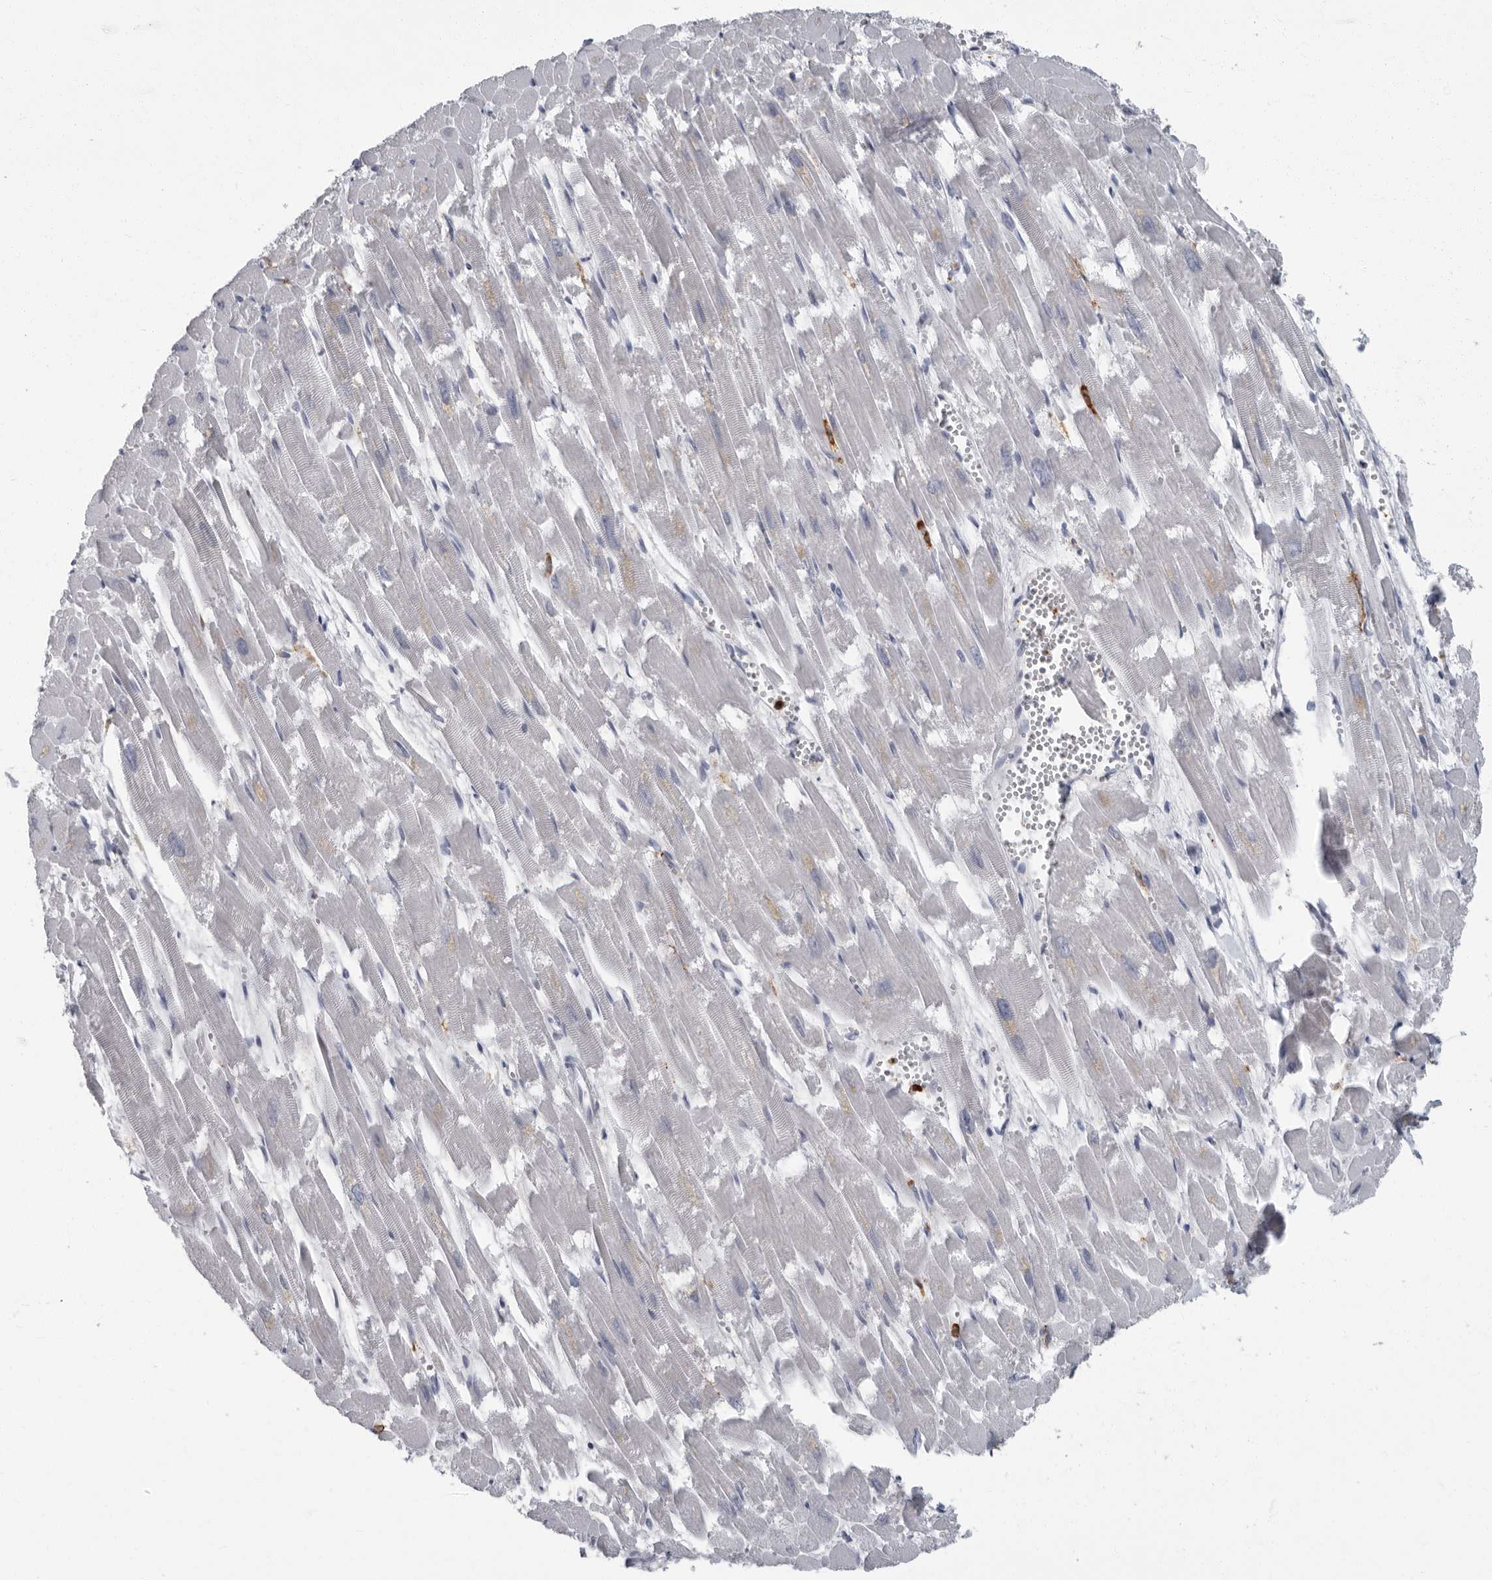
{"staining": {"intensity": "negative", "quantity": "none", "location": "none"}, "tissue": "heart muscle", "cell_type": "Cardiomyocytes", "image_type": "normal", "snomed": [{"axis": "morphology", "description": "Normal tissue, NOS"}, {"axis": "topography", "description": "Heart"}], "caption": "Immunohistochemistry (IHC) photomicrograph of unremarkable human heart muscle stained for a protein (brown), which displays no positivity in cardiomyocytes.", "gene": "FCER1G", "patient": {"sex": "male", "age": 54}}